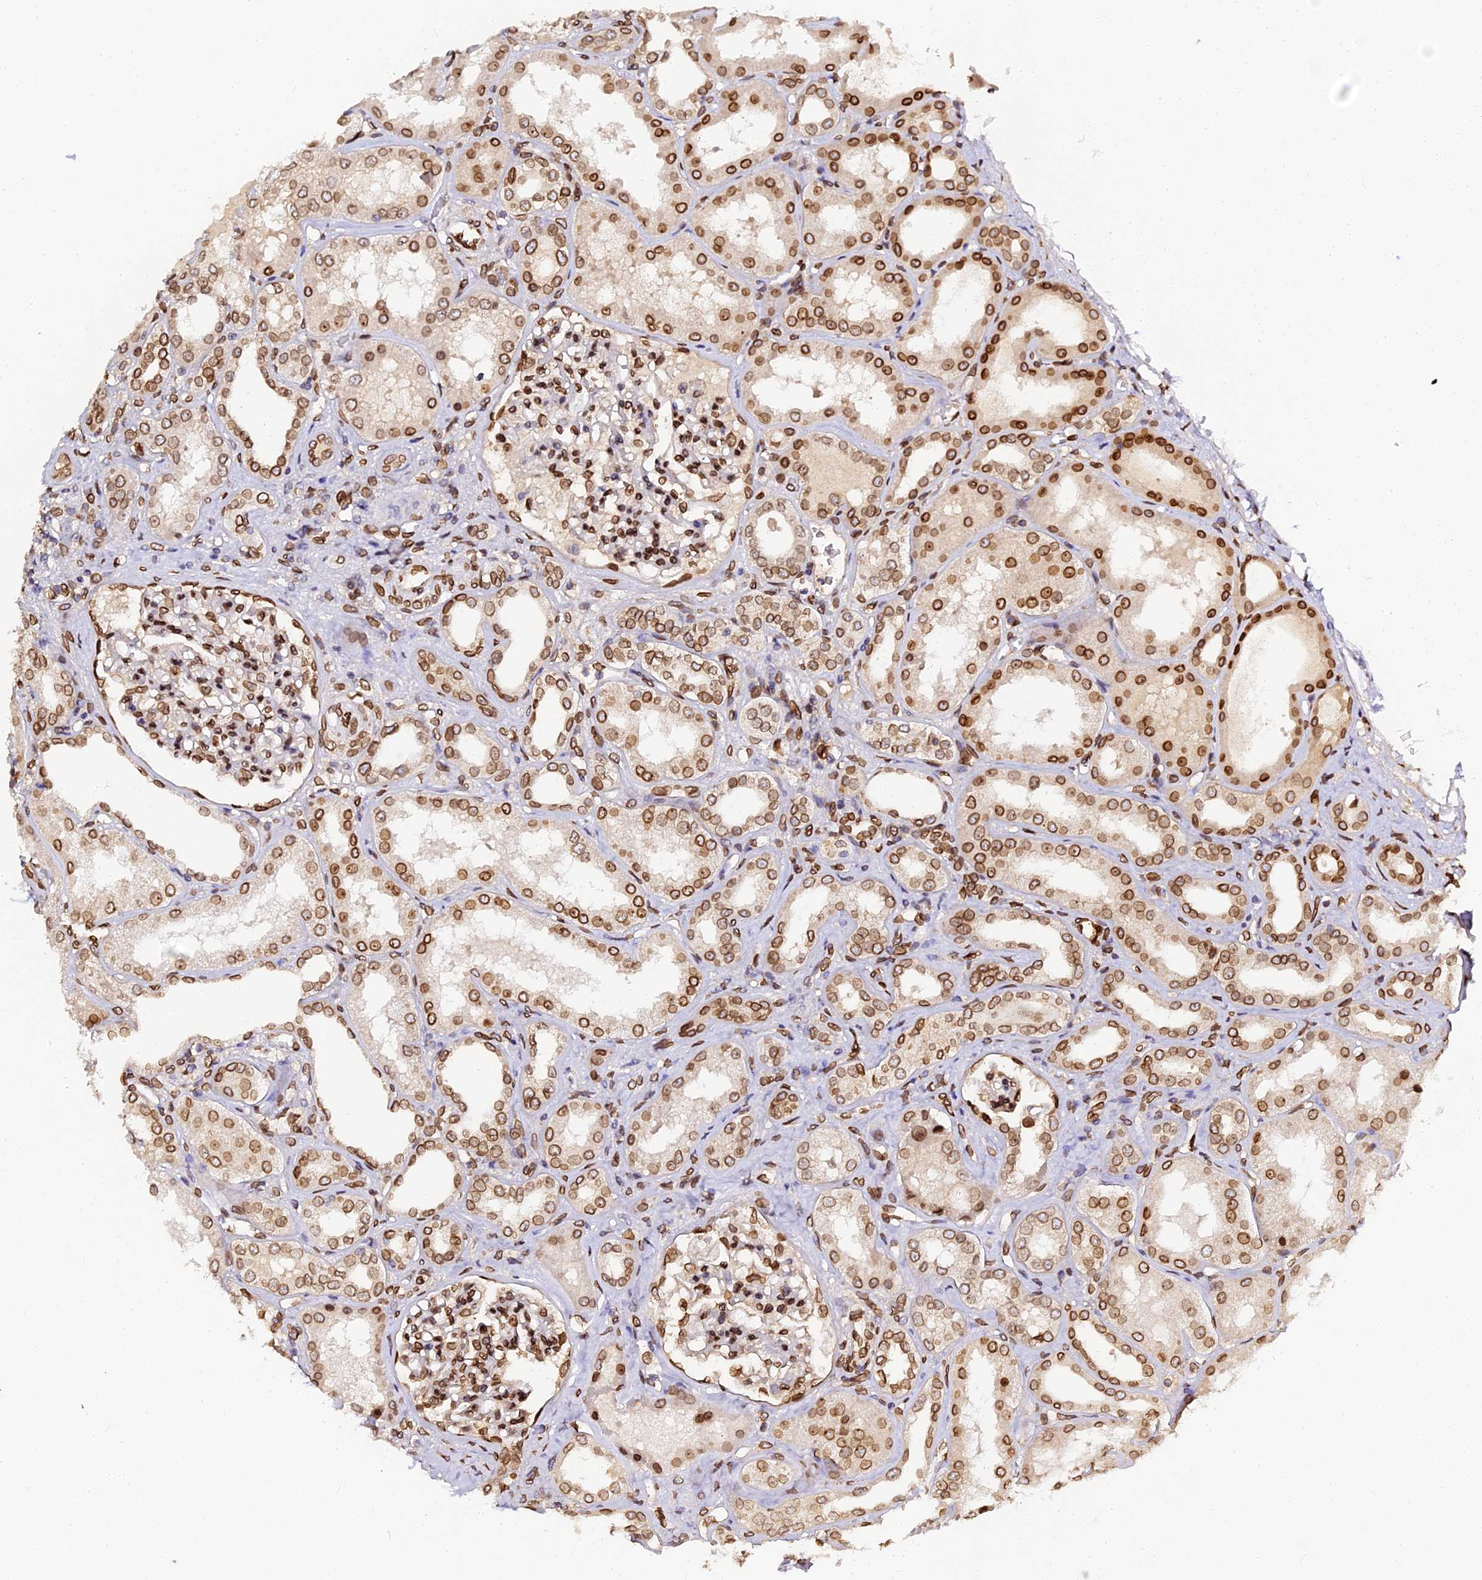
{"staining": {"intensity": "strong", "quantity": ">75%", "location": "cytoplasmic/membranous,nuclear"}, "tissue": "kidney", "cell_type": "Cells in glomeruli", "image_type": "normal", "snomed": [{"axis": "morphology", "description": "Normal tissue, NOS"}, {"axis": "topography", "description": "Kidney"}], "caption": "Unremarkable kidney was stained to show a protein in brown. There is high levels of strong cytoplasmic/membranous,nuclear positivity in about >75% of cells in glomeruli.", "gene": "ANAPC5", "patient": {"sex": "female", "age": 56}}